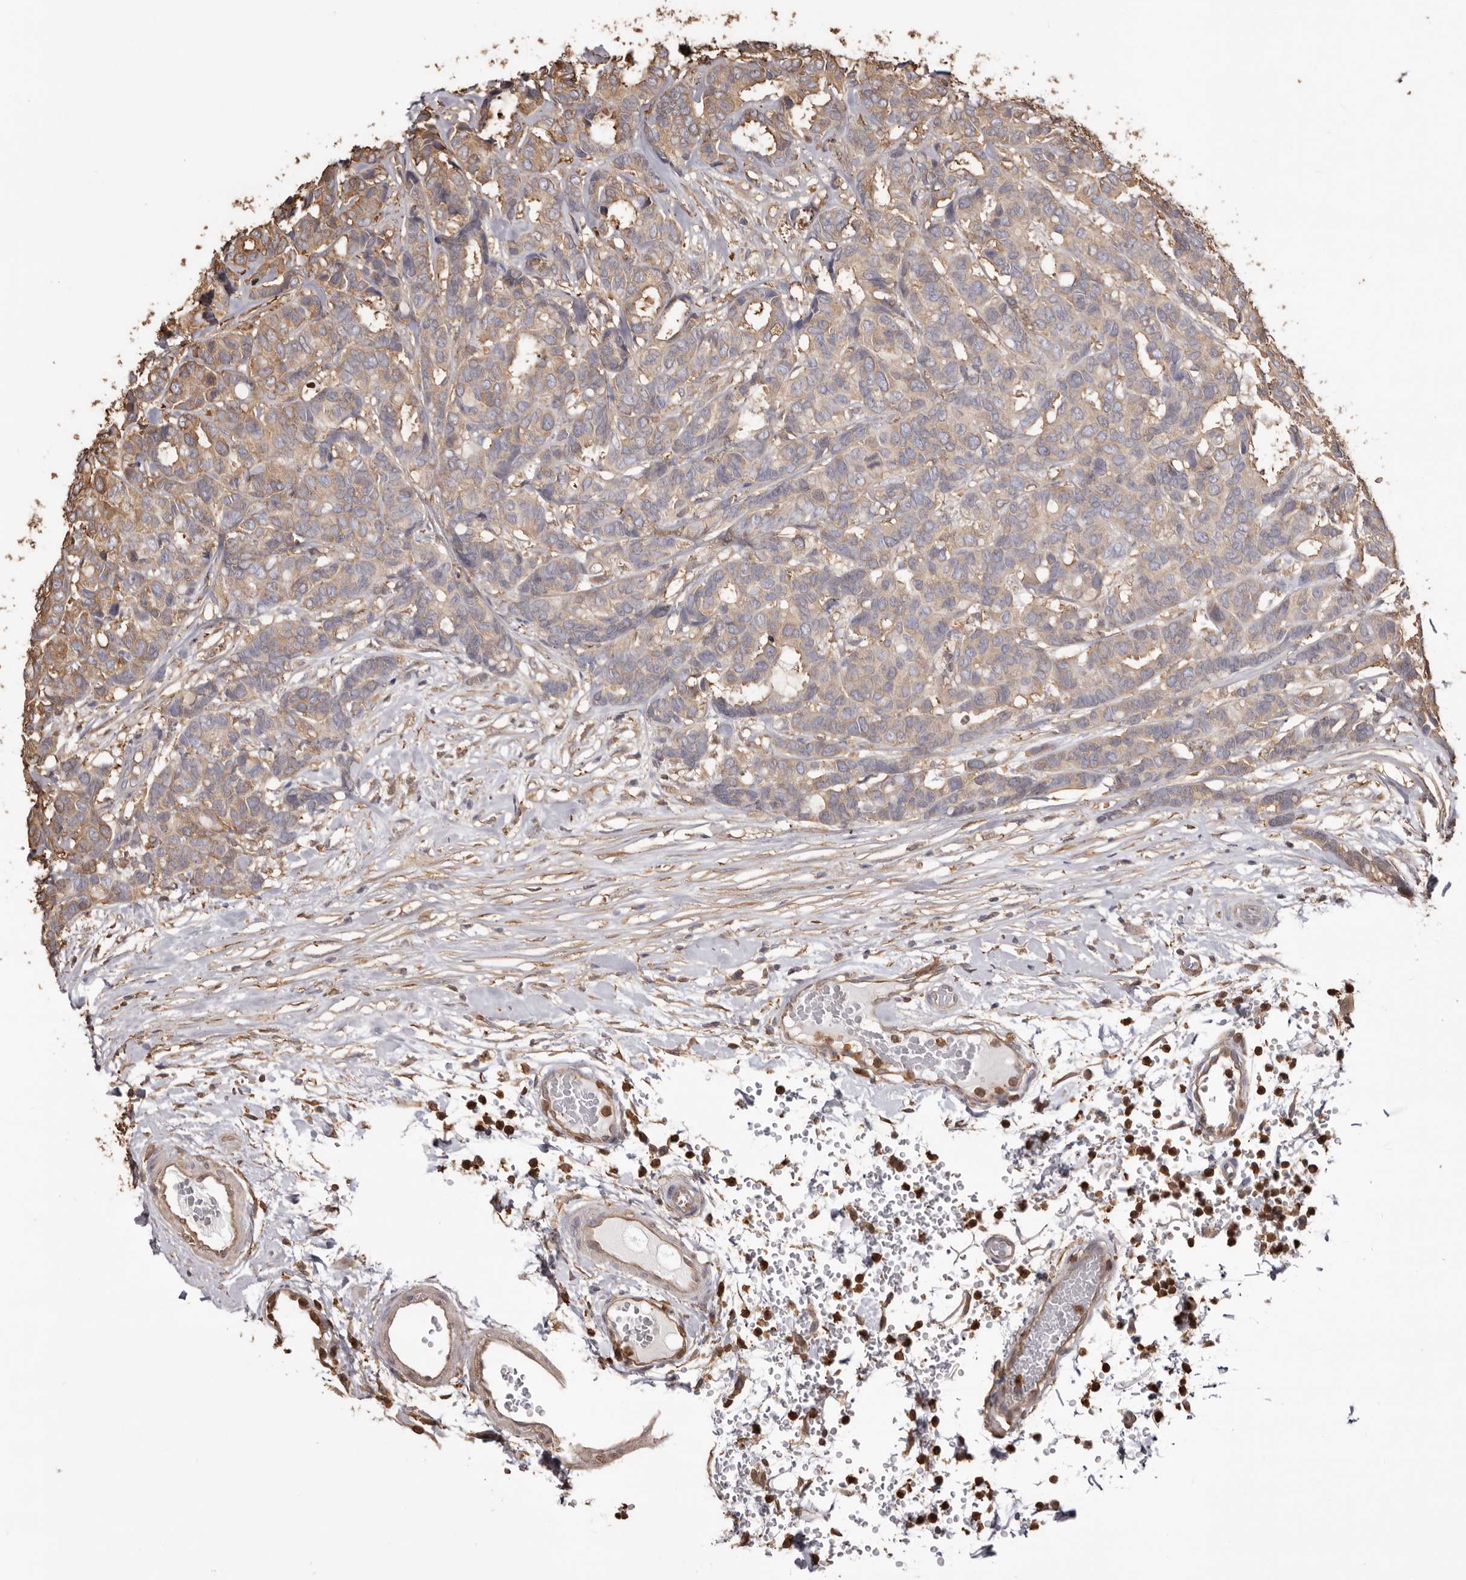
{"staining": {"intensity": "weak", "quantity": ">75%", "location": "cytoplasmic/membranous"}, "tissue": "breast cancer", "cell_type": "Tumor cells", "image_type": "cancer", "snomed": [{"axis": "morphology", "description": "Duct carcinoma"}, {"axis": "topography", "description": "Breast"}], "caption": "Weak cytoplasmic/membranous staining for a protein is identified in approximately >75% of tumor cells of breast cancer (intraductal carcinoma) using immunohistochemistry.", "gene": "PKM", "patient": {"sex": "female", "age": 87}}